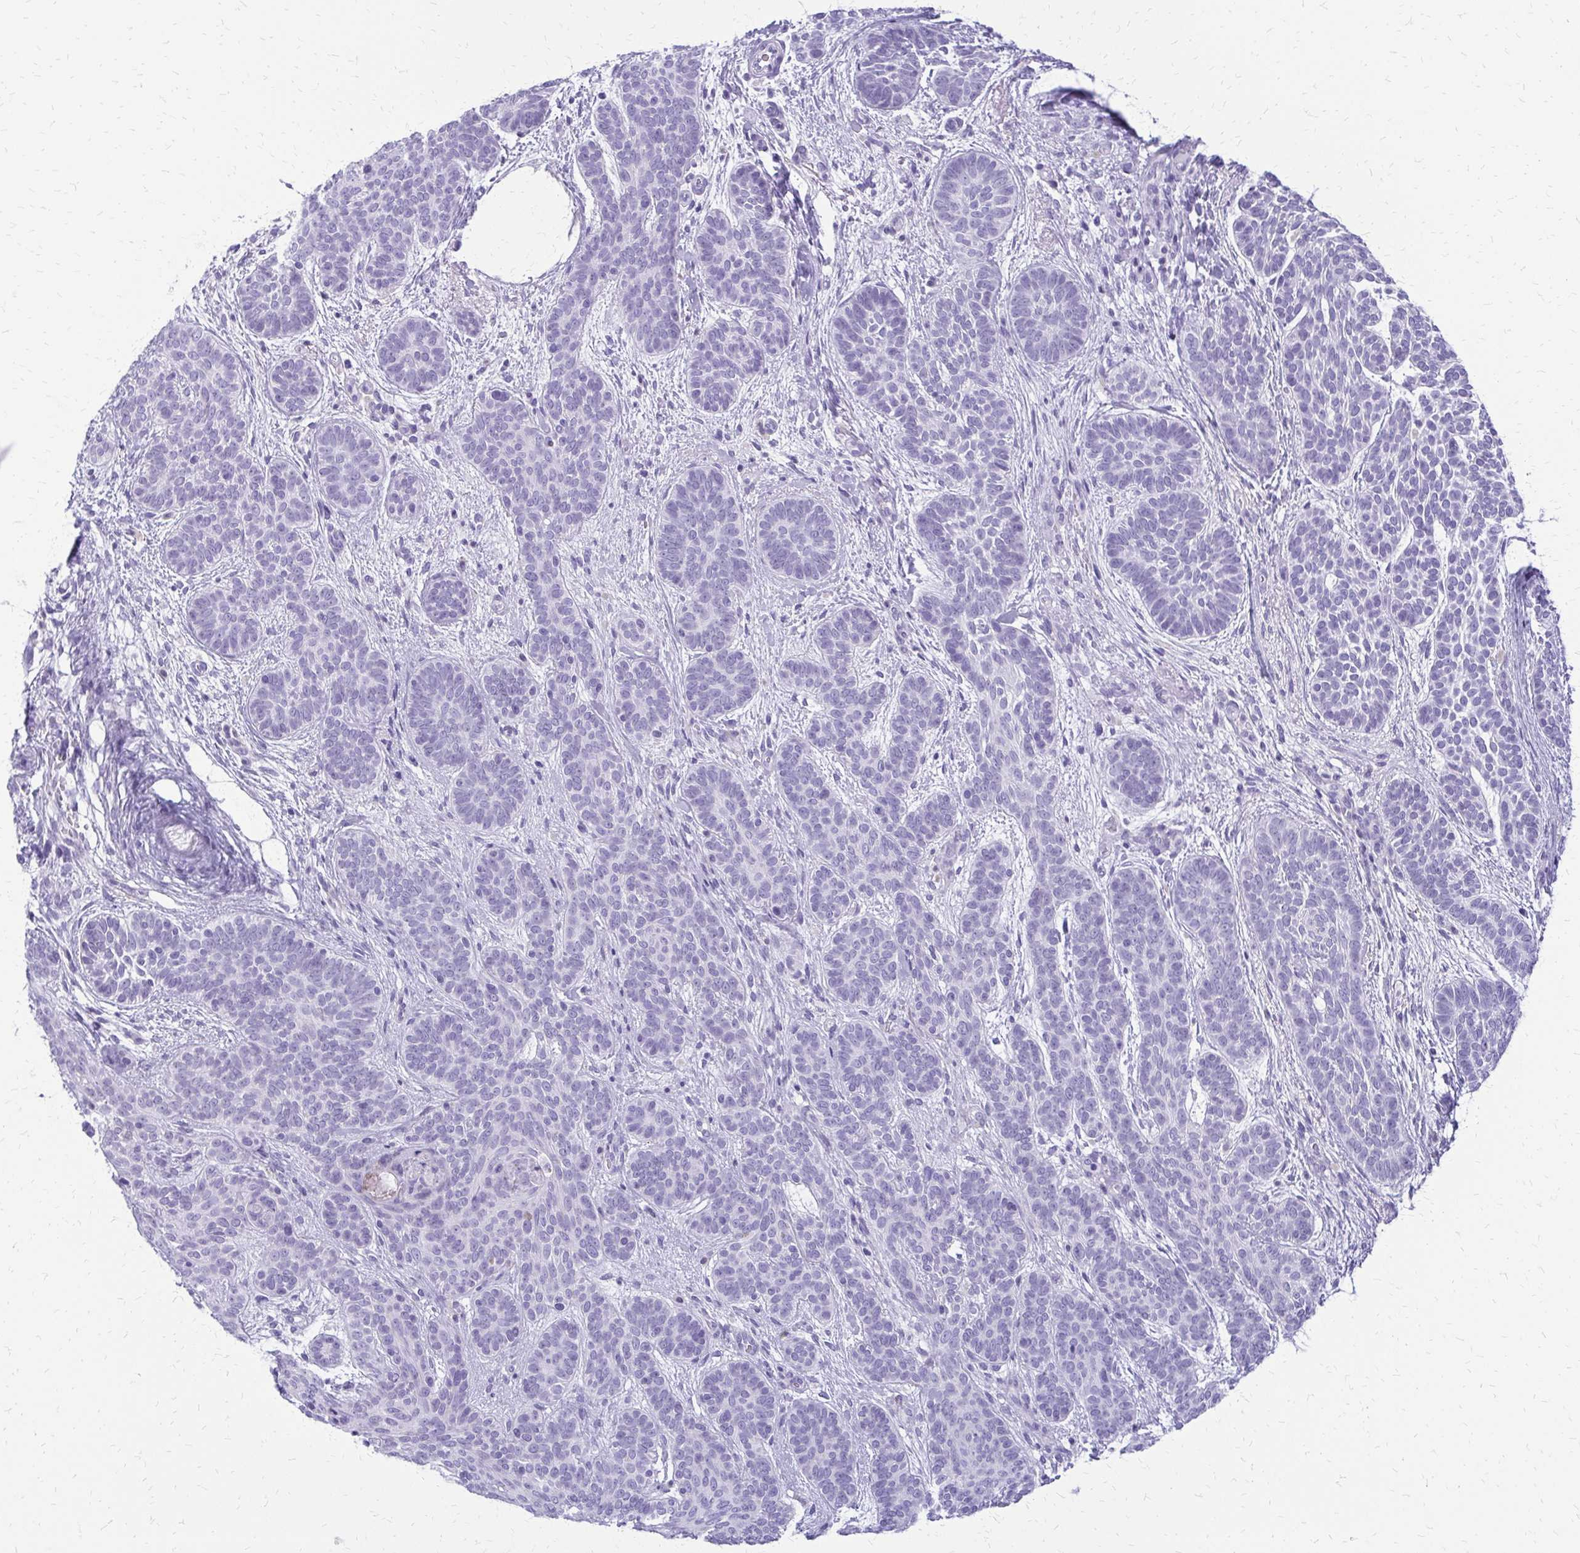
{"staining": {"intensity": "negative", "quantity": "none", "location": "none"}, "tissue": "skin cancer", "cell_type": "Tumor cells", "image_type": "cancer", "snomed": [{"axis": "morphology", "description": "Basal cell carcinoma"}, {"axis": "topography", "description": "Skin"}], "caption": "The immunohistochemistry (IHC) photomicrograph has no significant expression in tumor cells of skin basal cell carcinoma tissue. (IHC, brightfield microscopy, high magnification).", "gene": "FAM162B", "patient": {"sex": "female", "age": 82}}